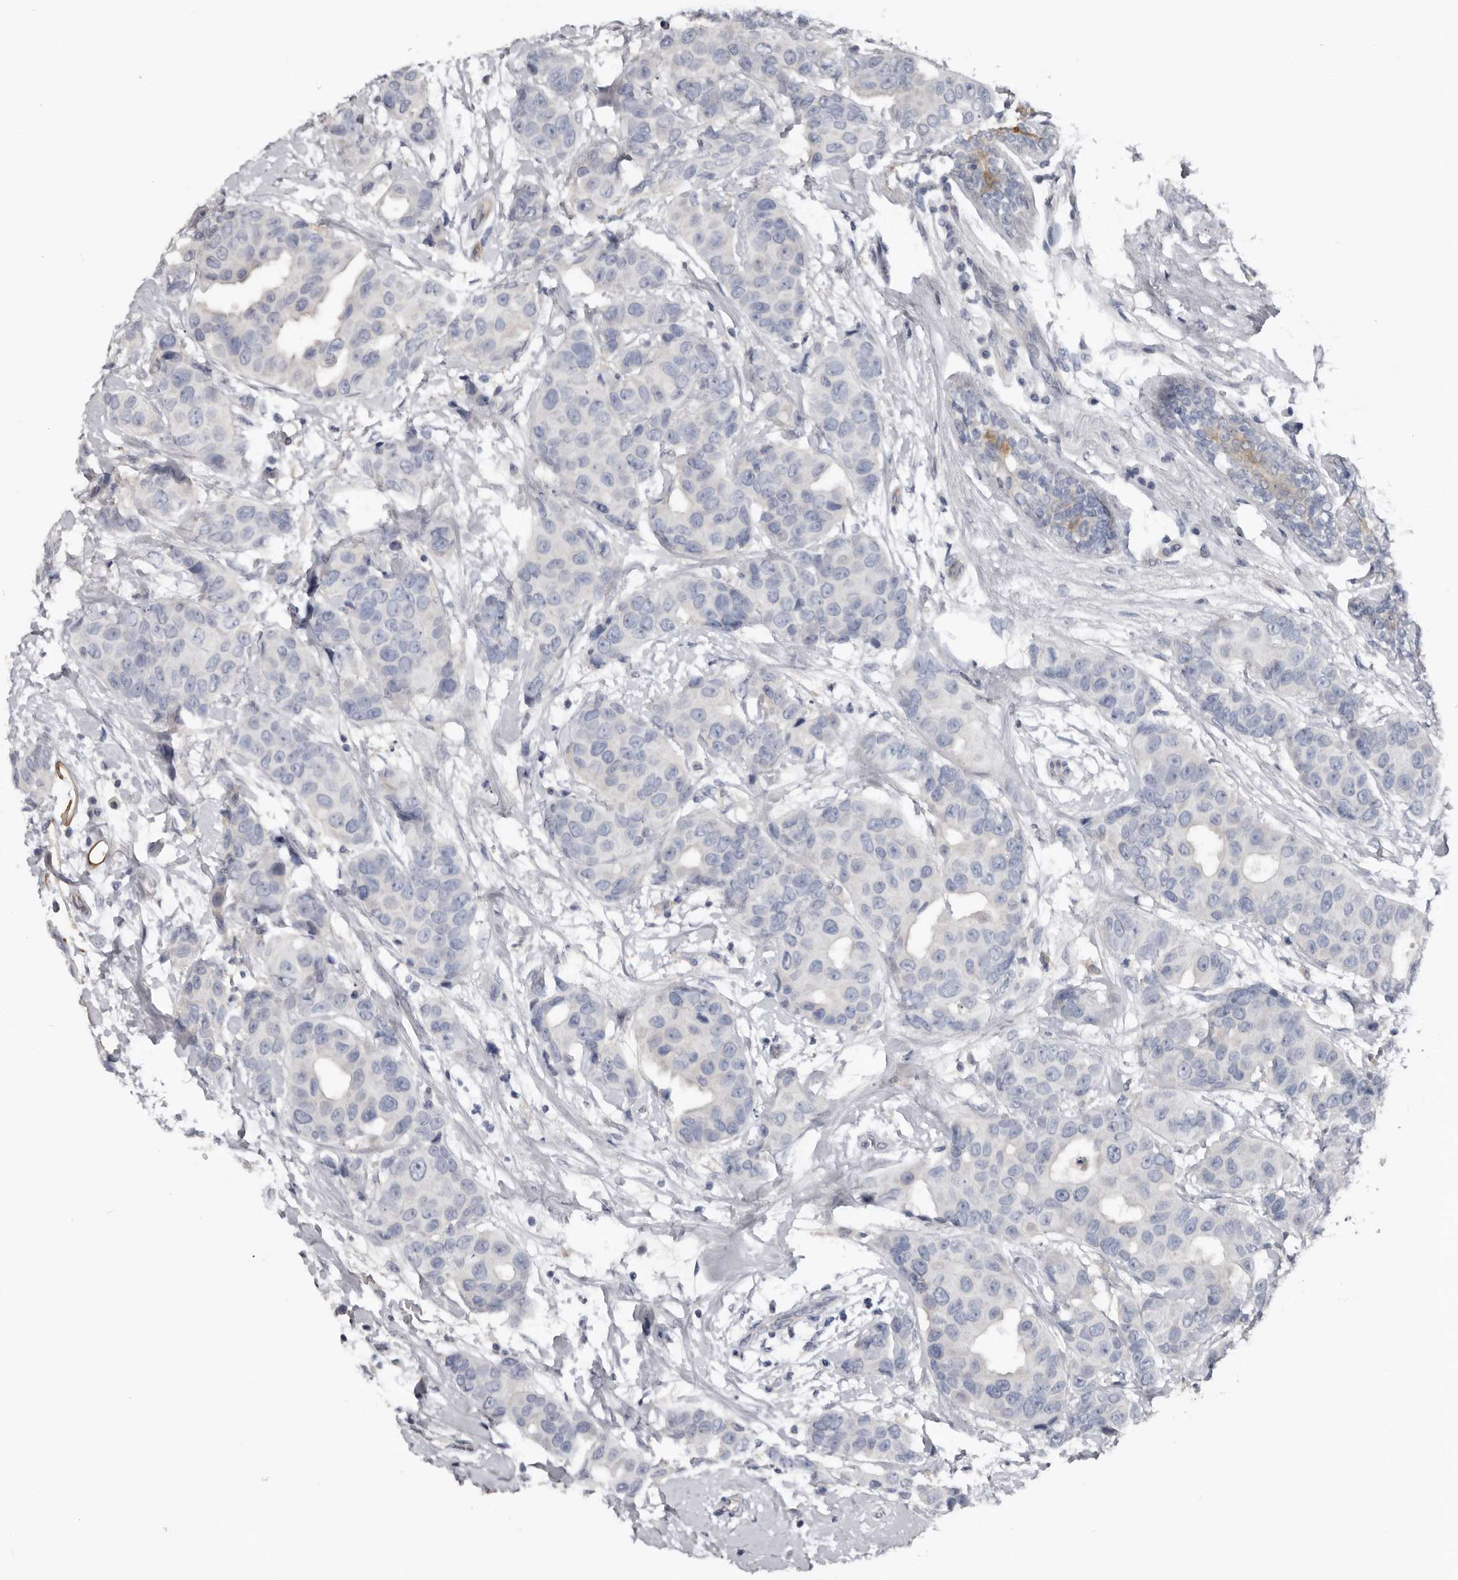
{"staining": {"intensity": "negative", "quantity": "none", "location": "none"}, "tissue": "breast cancer", "cell_type": "Tumor cells", "image_type": "cancer", "snomed": [{"axis": "morphology", "description": "Normal tissue, NOS"}, {"axis": "morphology", "description": "Duct carcinoma"}, {"axis": "topography", "description": "Breast"}], "caption": "A photomicrograph of human breast cancer is negative for staining in tumor cells.", "gene": "FABP7", "patient": {"sex": "female", "age": 39}}